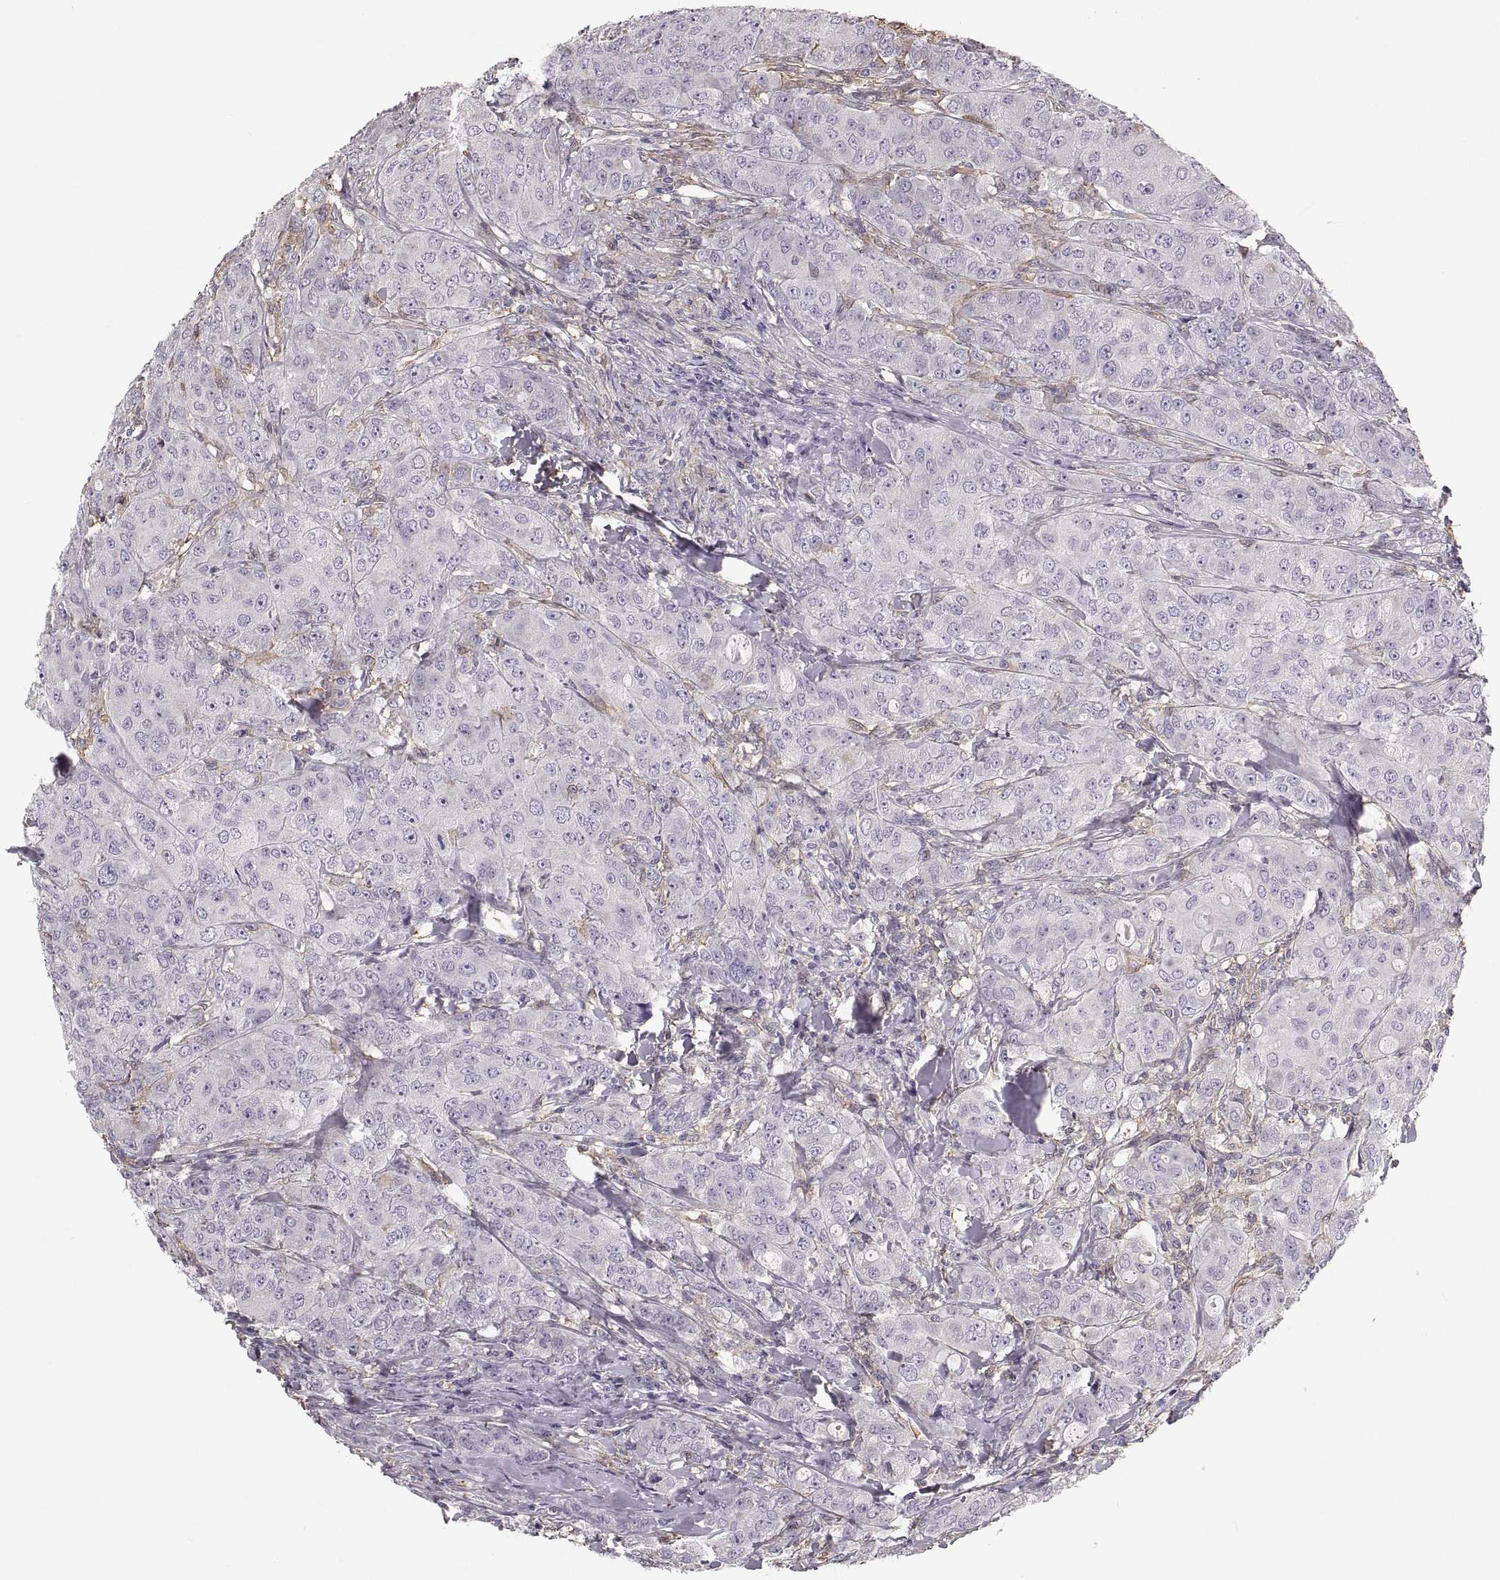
{"staining": {"intensity": "negative", "quantity": "none", "location": "none"}, "tissue": "breast cancer", "cell_type": "Tumor cells", "image_type": "cancer", "snomed": [{"axis": "morphology", "description": "Duct carcinoma"}, {"axis": "topography", "description": "Breast"}], "caption": "Immunohistochemical staining of intraductal carcinoma (breast) displays no significant staining in tumor cells.", "gene": "RUNDC3A", "patient": {"sex": "female", "age": 43}}